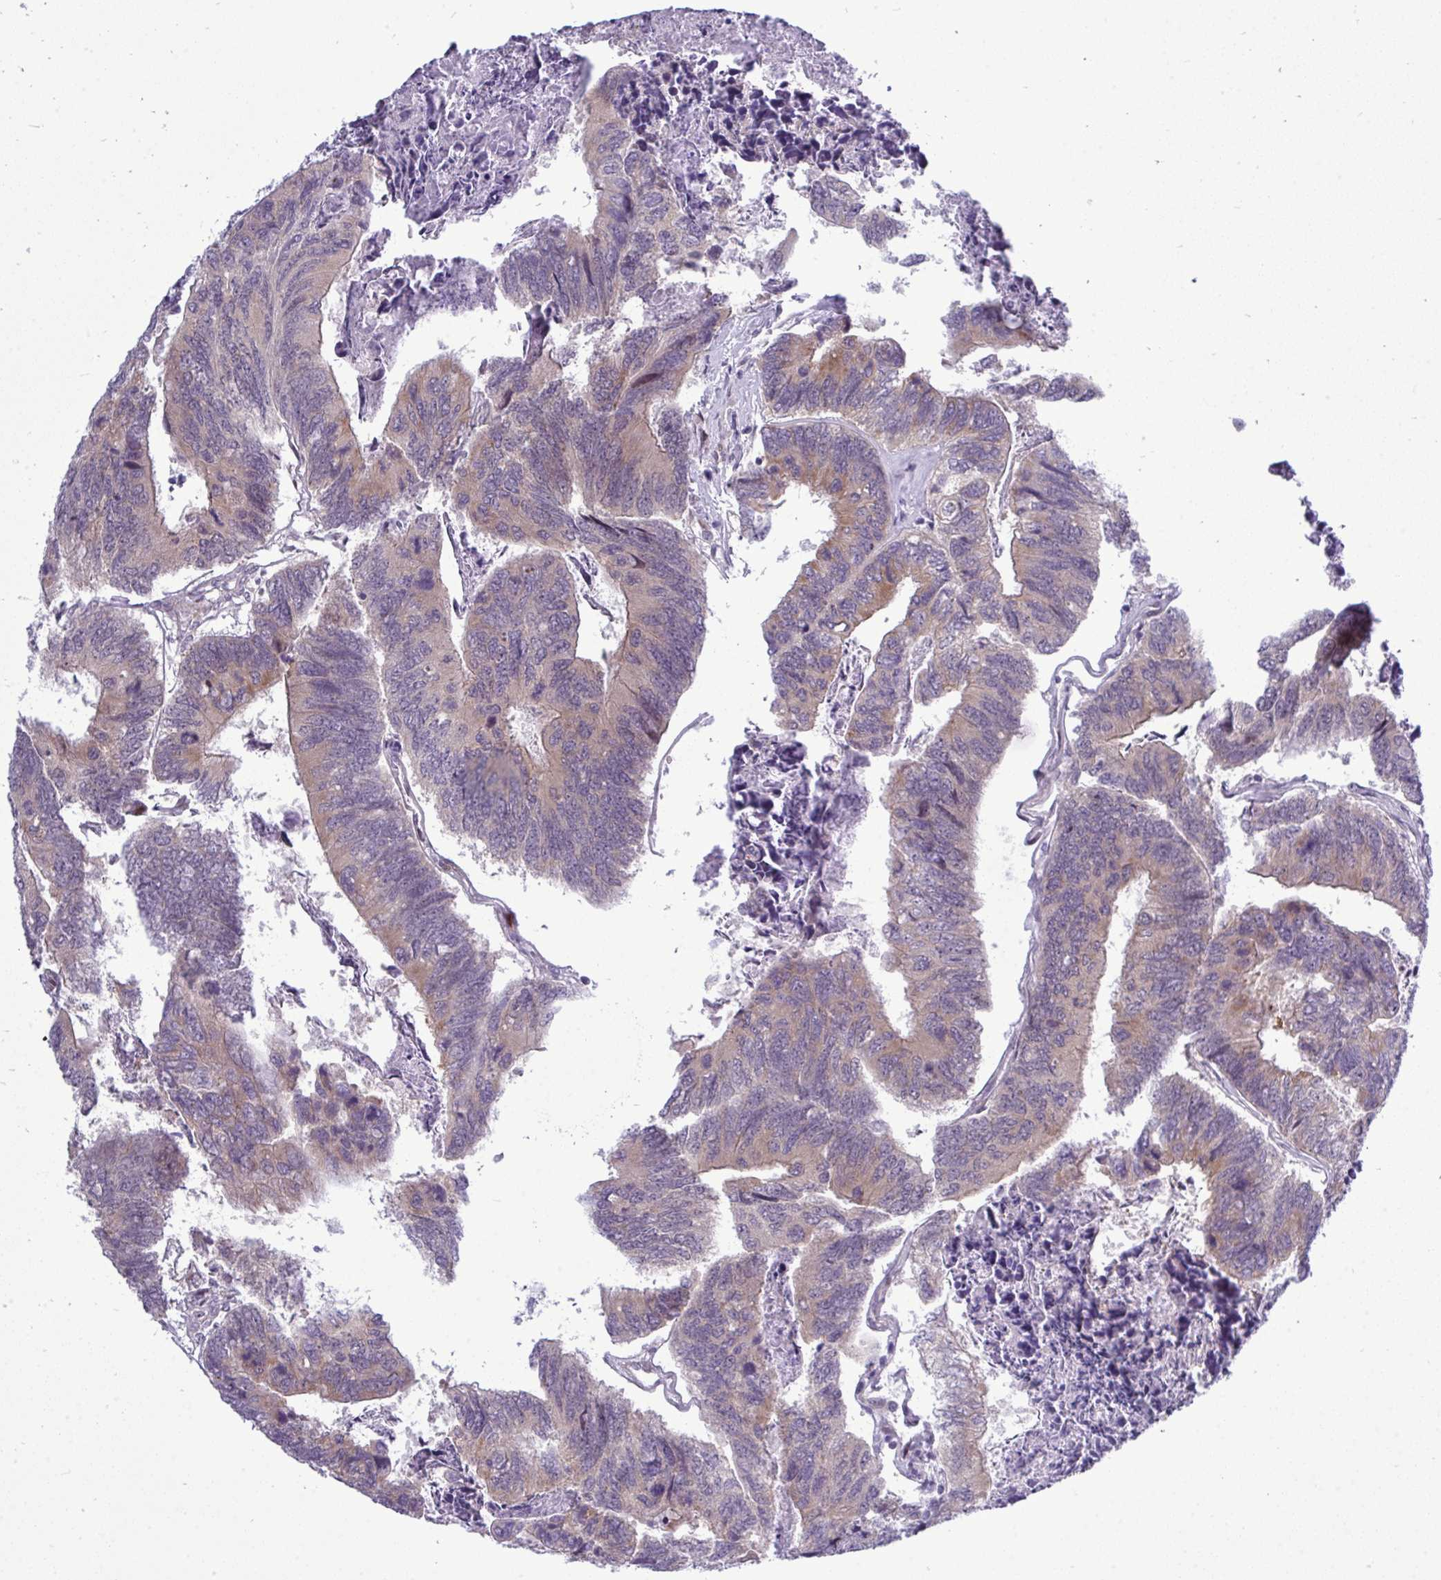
{"staining": {"intensity": "weak", "quantity": "25%-75%", "location": "cytoplasmic/membranous"}, "tissue": "colorectal cancer", "cell_type": "Tumor cells", "image_type": "cancer", "snomed": [{"axis": "morphology", "description": "Adenocarcinoma, NOS"}, {"axis": "topography", "description": "Colon"}], "caption": "DAB (3,3'-diaminobenzidine) immunohistochemical staining of colorectal cancer displays weak cytoplasmic/membranous protein expression in about 25%-75% of tumor cells. (DAB = brown stain, brightfield microscopy at high magnification).", "gene": "TAB1", "patient": {"sex": "female", "age": 67}}